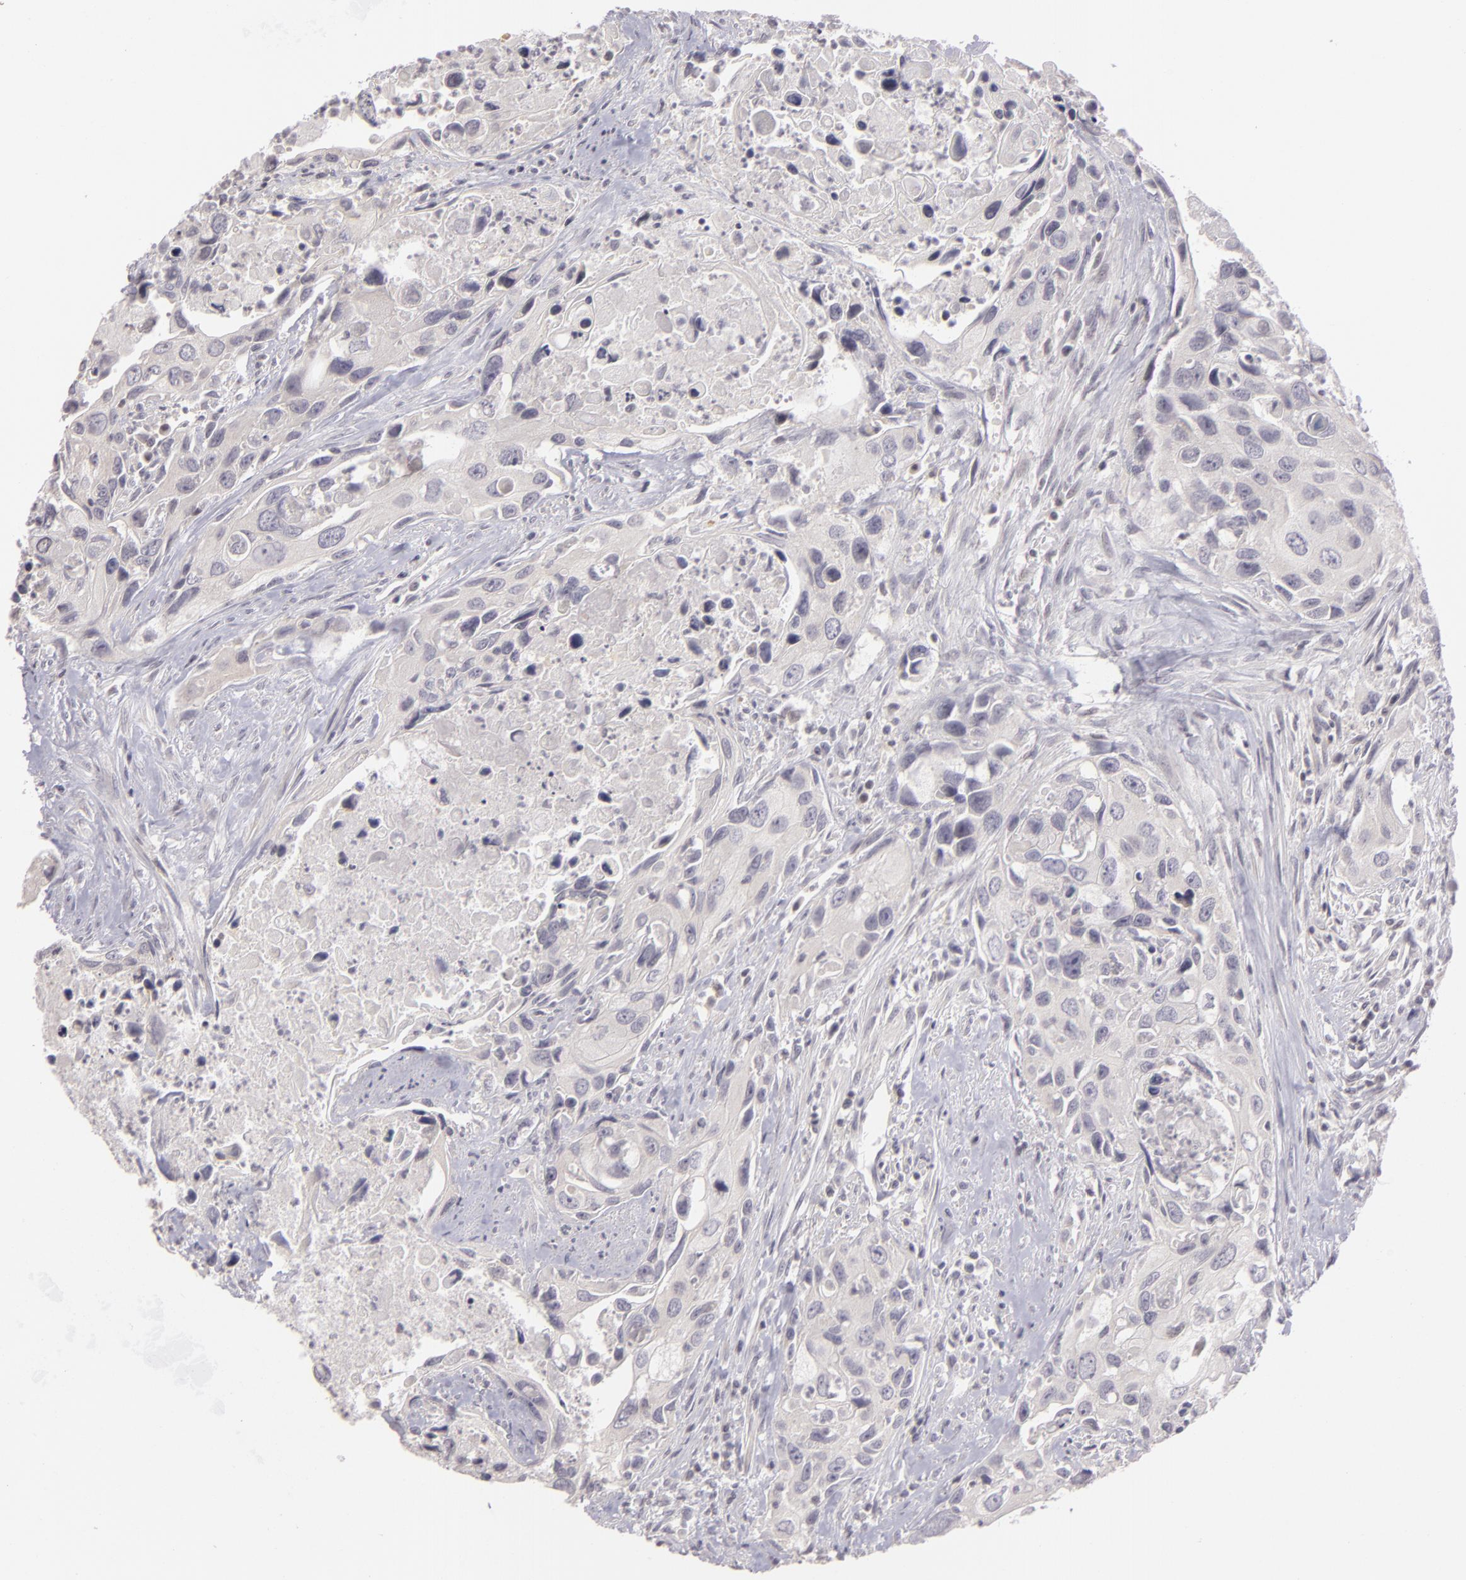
{"staining": {"intensity": "negative", "quantity": "none", "location": "none"}, "tissue": "urothelial cancer", "cell_type": "Tumor cells", "image_type": "cancer", "snomed": [{"axis": "morphology", "description": "Urothelial carcinoma, High grade"}, {"axis": "topography", "description": "Urinary bladder"}], "caption": "This is an immunohistochemistry (IHC) micrograph of urothelial cancer. There is no positivity in tumor cells.", "gene": "AKAP6", "patient": {"sex": "male", "age": 71}}